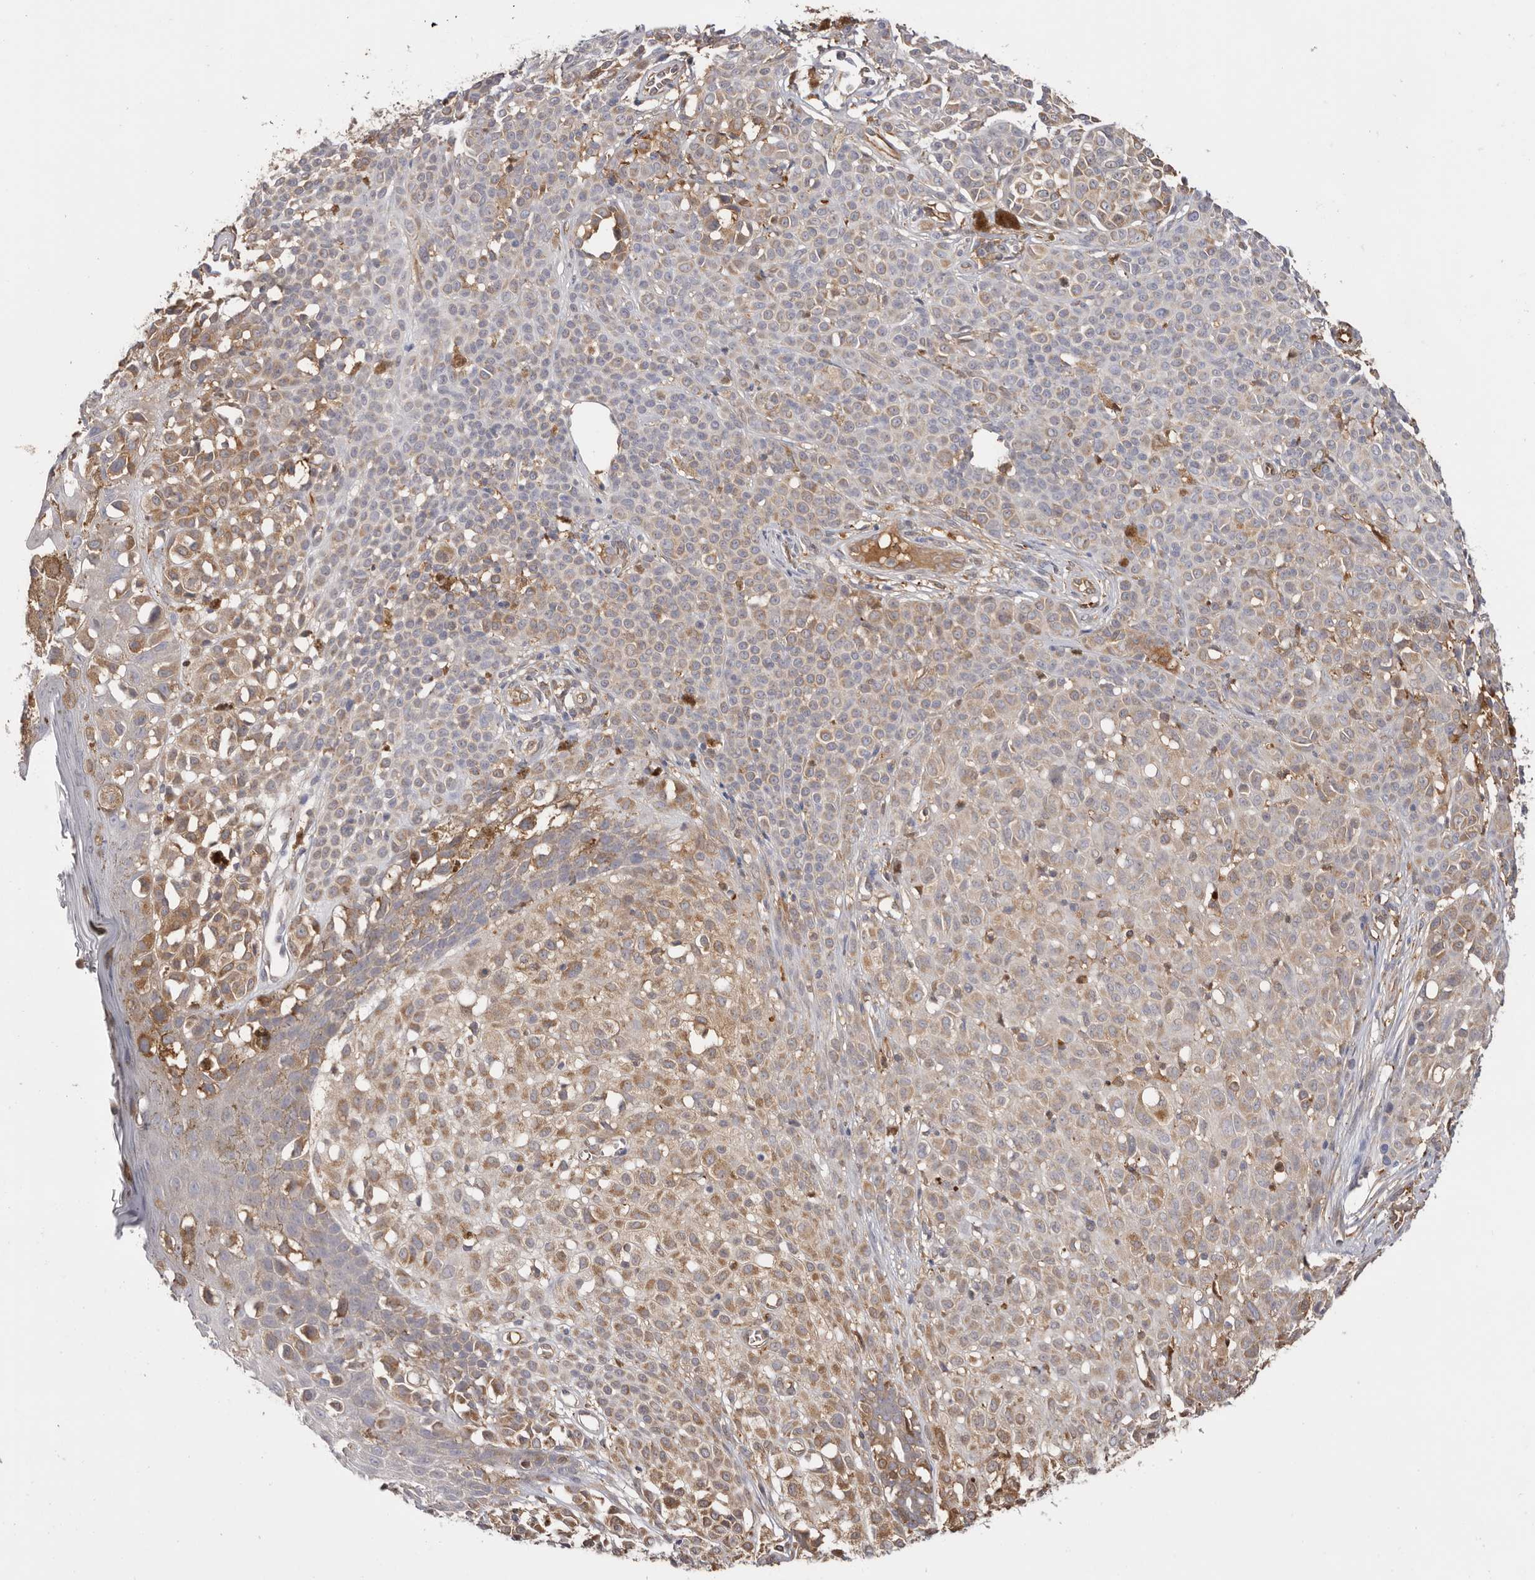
{"staining": {"intensity": "moderate", "quantity": "<25%", "location": "cytoplasmic/membranous"}, "tissue": "melanoma", "cell_type": "Tumor cells", "image_type": "cancer", "snomed": [{"axis": "morphology", "description": "Malignant melanoma, NOS"}, {"axis": "topography", "description": "Skin of leg"}], "caption": "Moderate cytoplasmic/membranous positivity is identified in about <25% of tumor cells in melanoma.", "gene": "LAP3", "patient": {"sex": "female", "age": 72}}